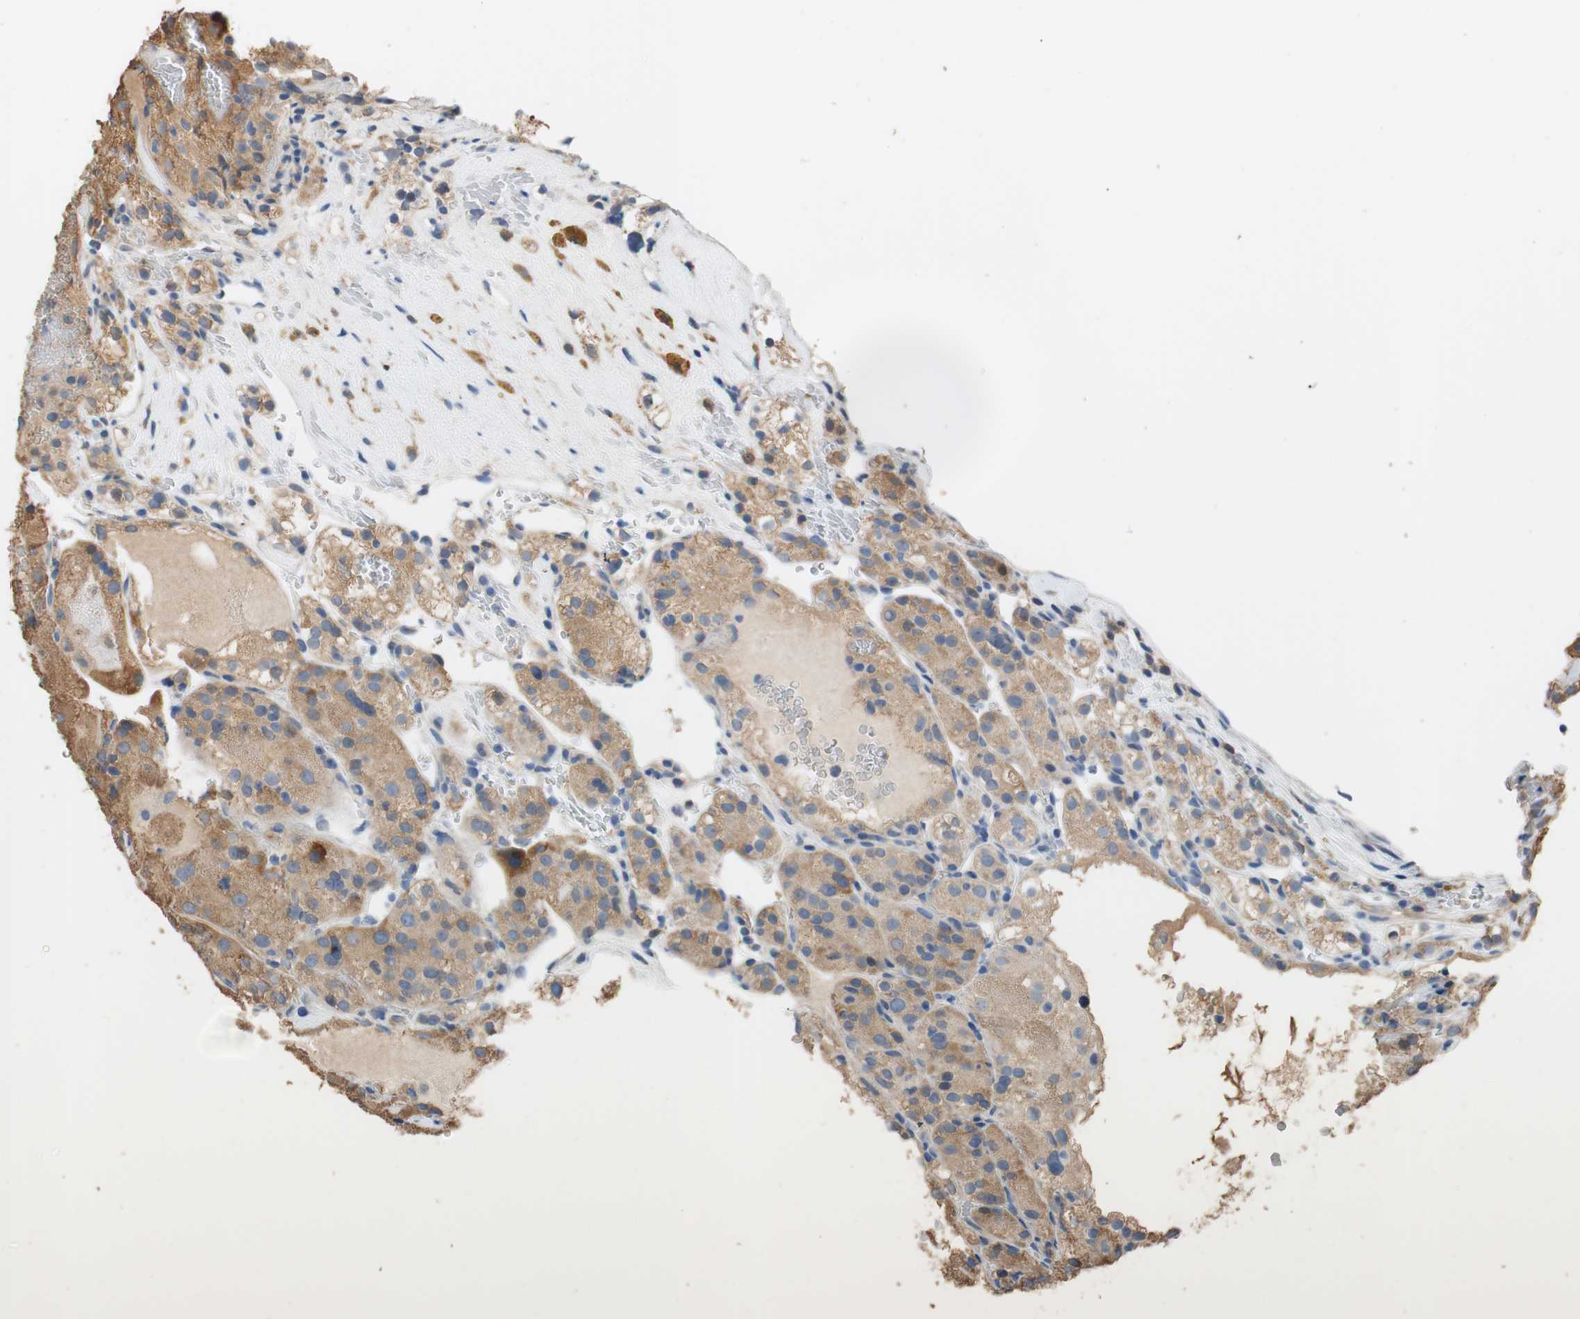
{"staining": {"intensity": "moderate", "quantity": ">75%", "location": "cytoplasmic/membranous"}, "tissue": "renal cancer", "cell_type": "Tumor cells", "image_type": "cancer", "snomed": [{"axis": "morphology", "description": "Normal tissue, NOS"}, {"axis": "morphology", "description": "Adenocarcinoma, NOS"}, {"axis": "topography", "description": "Kidney"}], "caption": "Immunohistochemistry (IHC) histopathology image of renal cancer (adenocarcinoma) stained for a protein (brown), which reveals medium levels of moderate cytoplasmic/membranous staining in about >75% of tumor cells.", "gene": "ALDH1A2", "patient": {"sex": "male", "age": 61}}